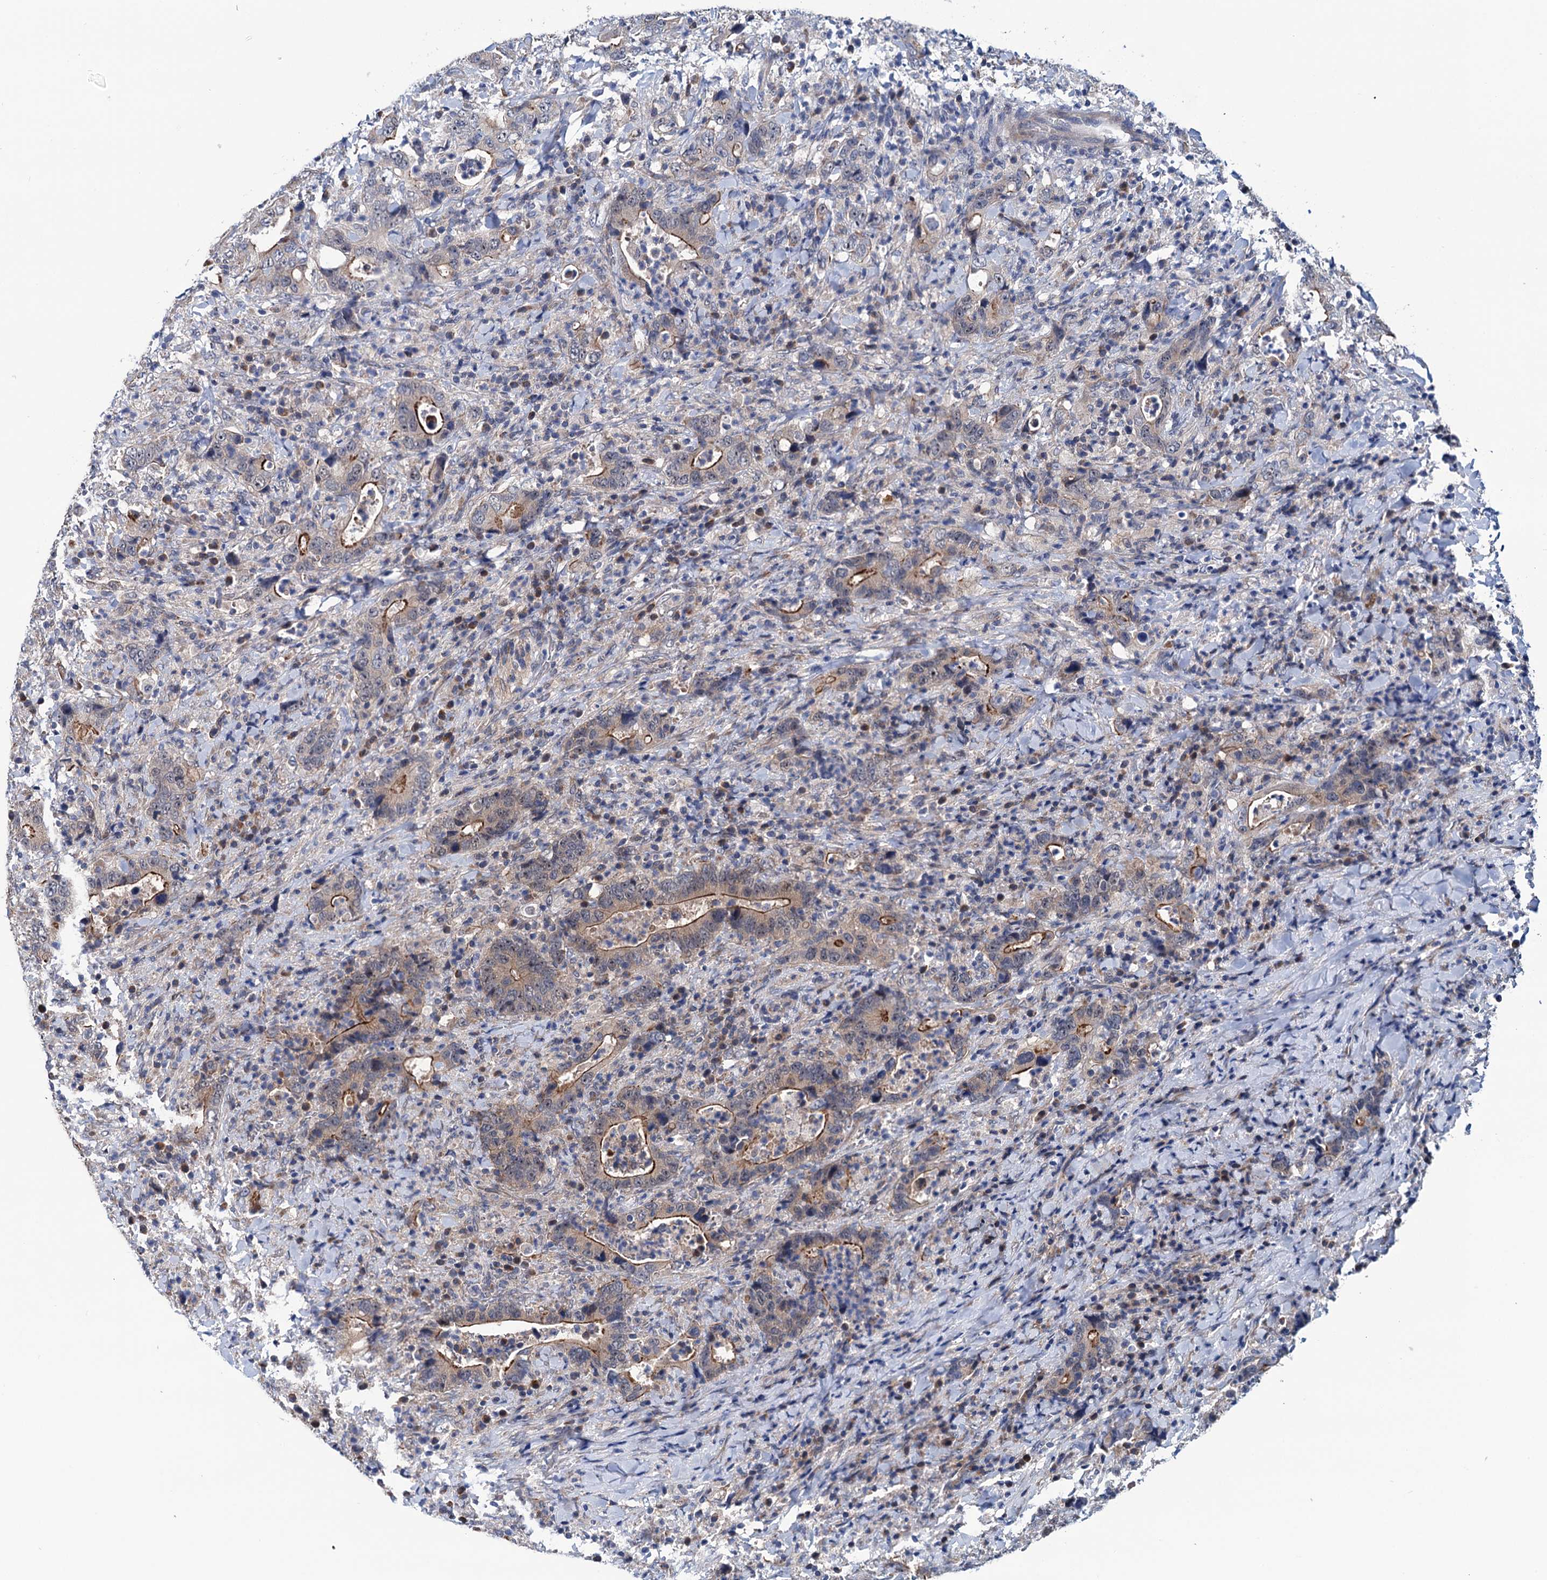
{"staining": {"intensity": "moderate", "quantity": "25%-75%", "location": "cytoplasmic/membranous"}, "tissue": "colorectal cancer", "cell_type": "Tumor cells", "image_type": "cancer", "snomed": [{"axis": "morphology", "description": "Adenocarcinoma, NOS"}, {"axis": "topography", "description": "Colon"}], "caption": "This micrograph displays immunohistochemistry staining of human colorectal cancer (adenocarcinoma), with medium moderate cytoplasmic/membranous expression in about 25%-75% of tumor cells.", "gene": "EYA4", "patient": {"sex": "female", "age": 75}}